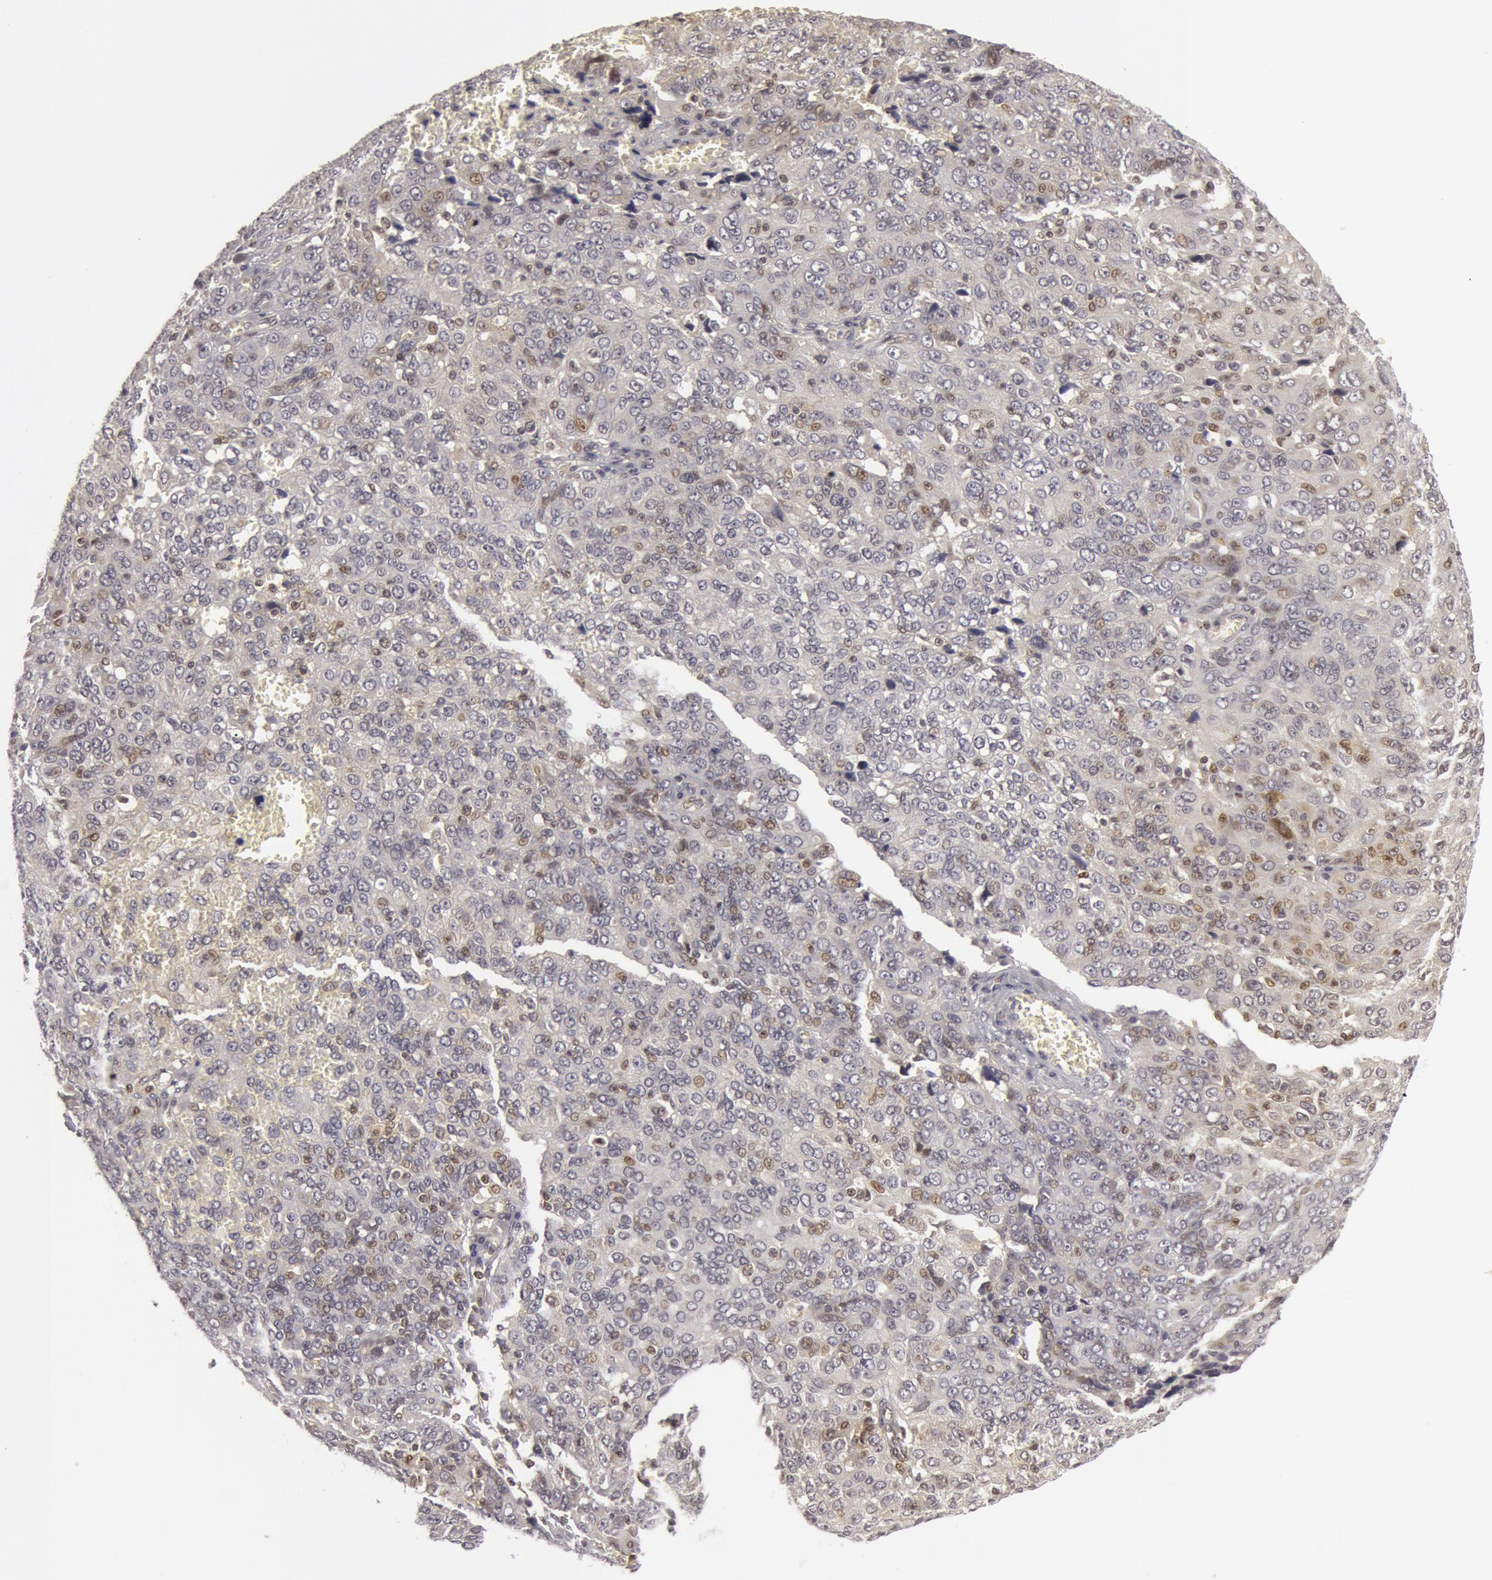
{"staining": {"intensity": "negative", "quantity": "none", "location": "none"}, "tissue": "ovarian cancer", "cell_type": "Tumor cells", "image_type": "cancer", "snomed": [{"axis": "morphology", "description": "Carcinoma, endometroid"}, {"axis": "topography", "description": "Ovary"}], "caption": "Human ovarian cancer (endometroid carcinoma) stained for a protein using immunohistochemistry (IHC) reveals no expression in tumor cells.", "gene": "OASL", "patient": {"sex": "female", "age": 75}}